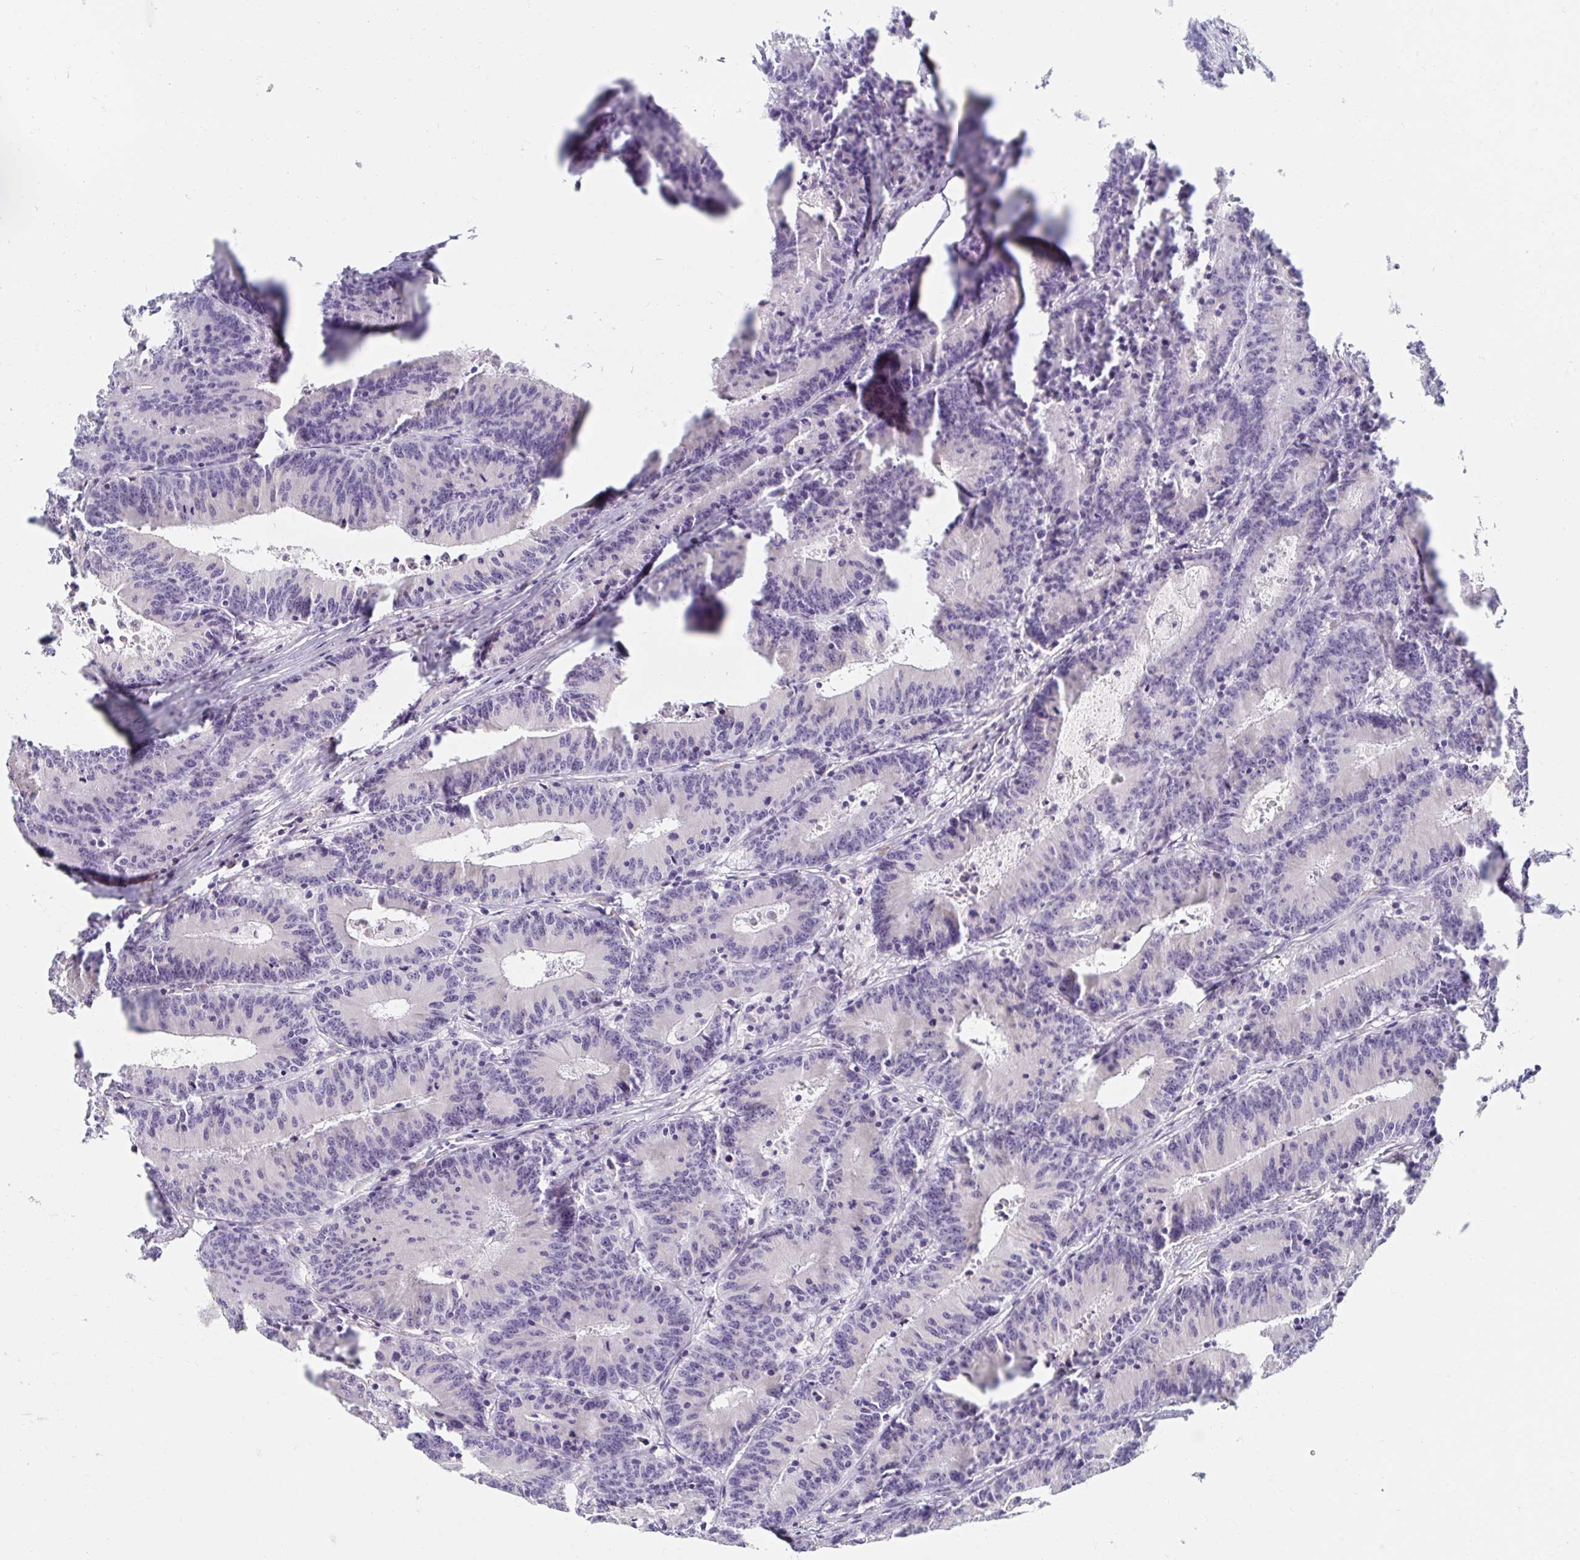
{"staining": {"intensity": "negative", "quantity": "none", "location": "none"}, "tissue": "colorectal cancer", "cell_type": "Tumor cells", "image_type": "cancer", "snomed": [{"axis": "morphology", "description": "Adenocarcinoma, NOS"}, {"axis": "topography", "description": "Colon"}], "caption": "The image reveals no significant staining in tumor cells of colorectal cancer (adenocarcinoma).", "gene": "MYLK2", "patient": {"sex": "female", "age": 78}}